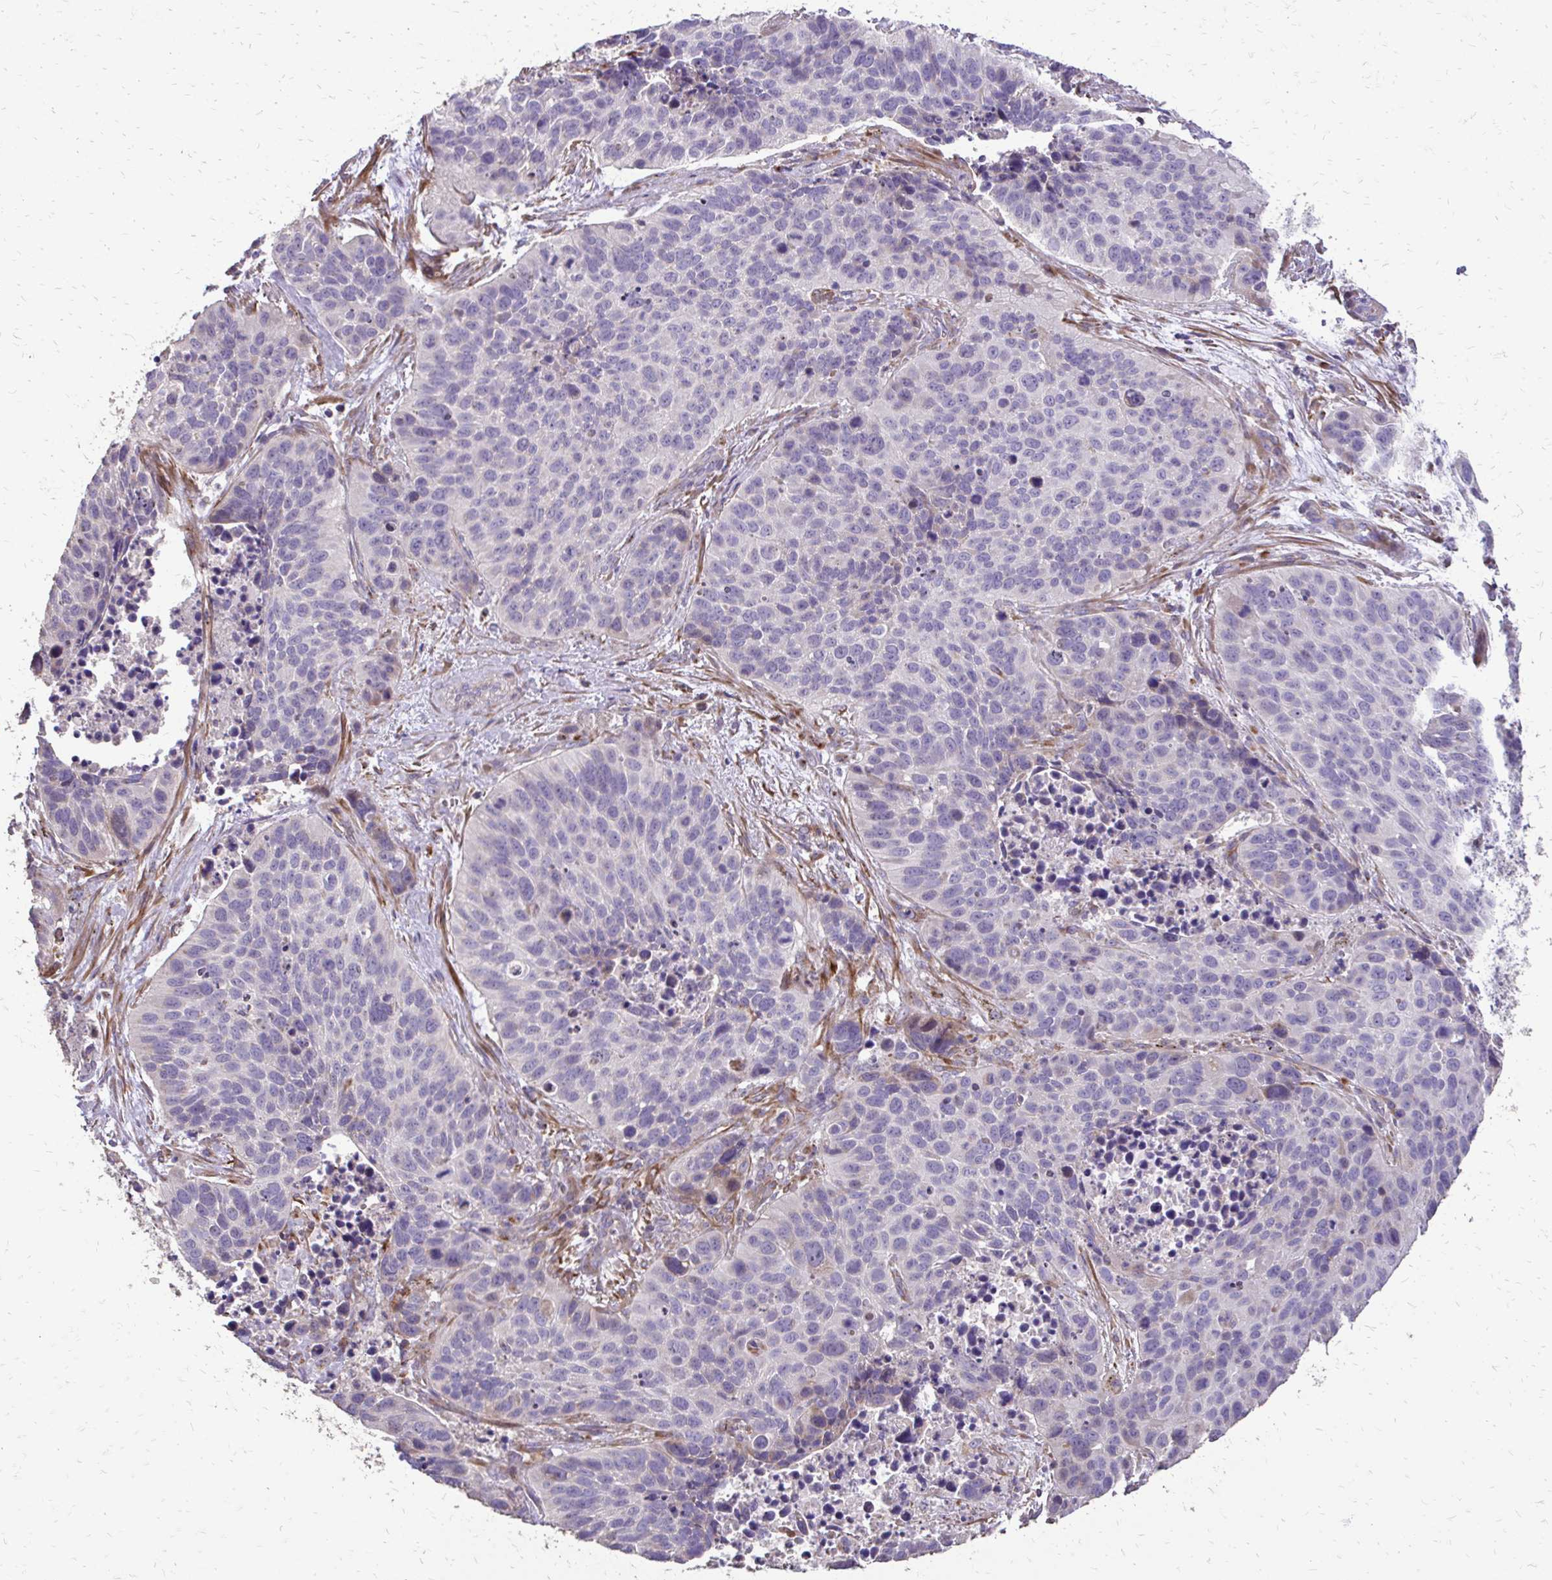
{"staining": {"intensity": "negative", "quantity": "none", "location": "none"}, "tissue": "lung cancer", "cell_type": "Tumor cells", "image_type": "cancer", "snomed": [{"axis": "morphology", "description": "Squamous cell carcinoma, NOS"}, {"axis": "topography", "description": "Lung"}], "caption": "This is a histopathology image of immunohistochemistry (IHC) staining of lung squamous cell carcinoma, which shows no expression in tumor cells.", "gene": "MYORG", "patient": {"sex": "male", "age": 62}}